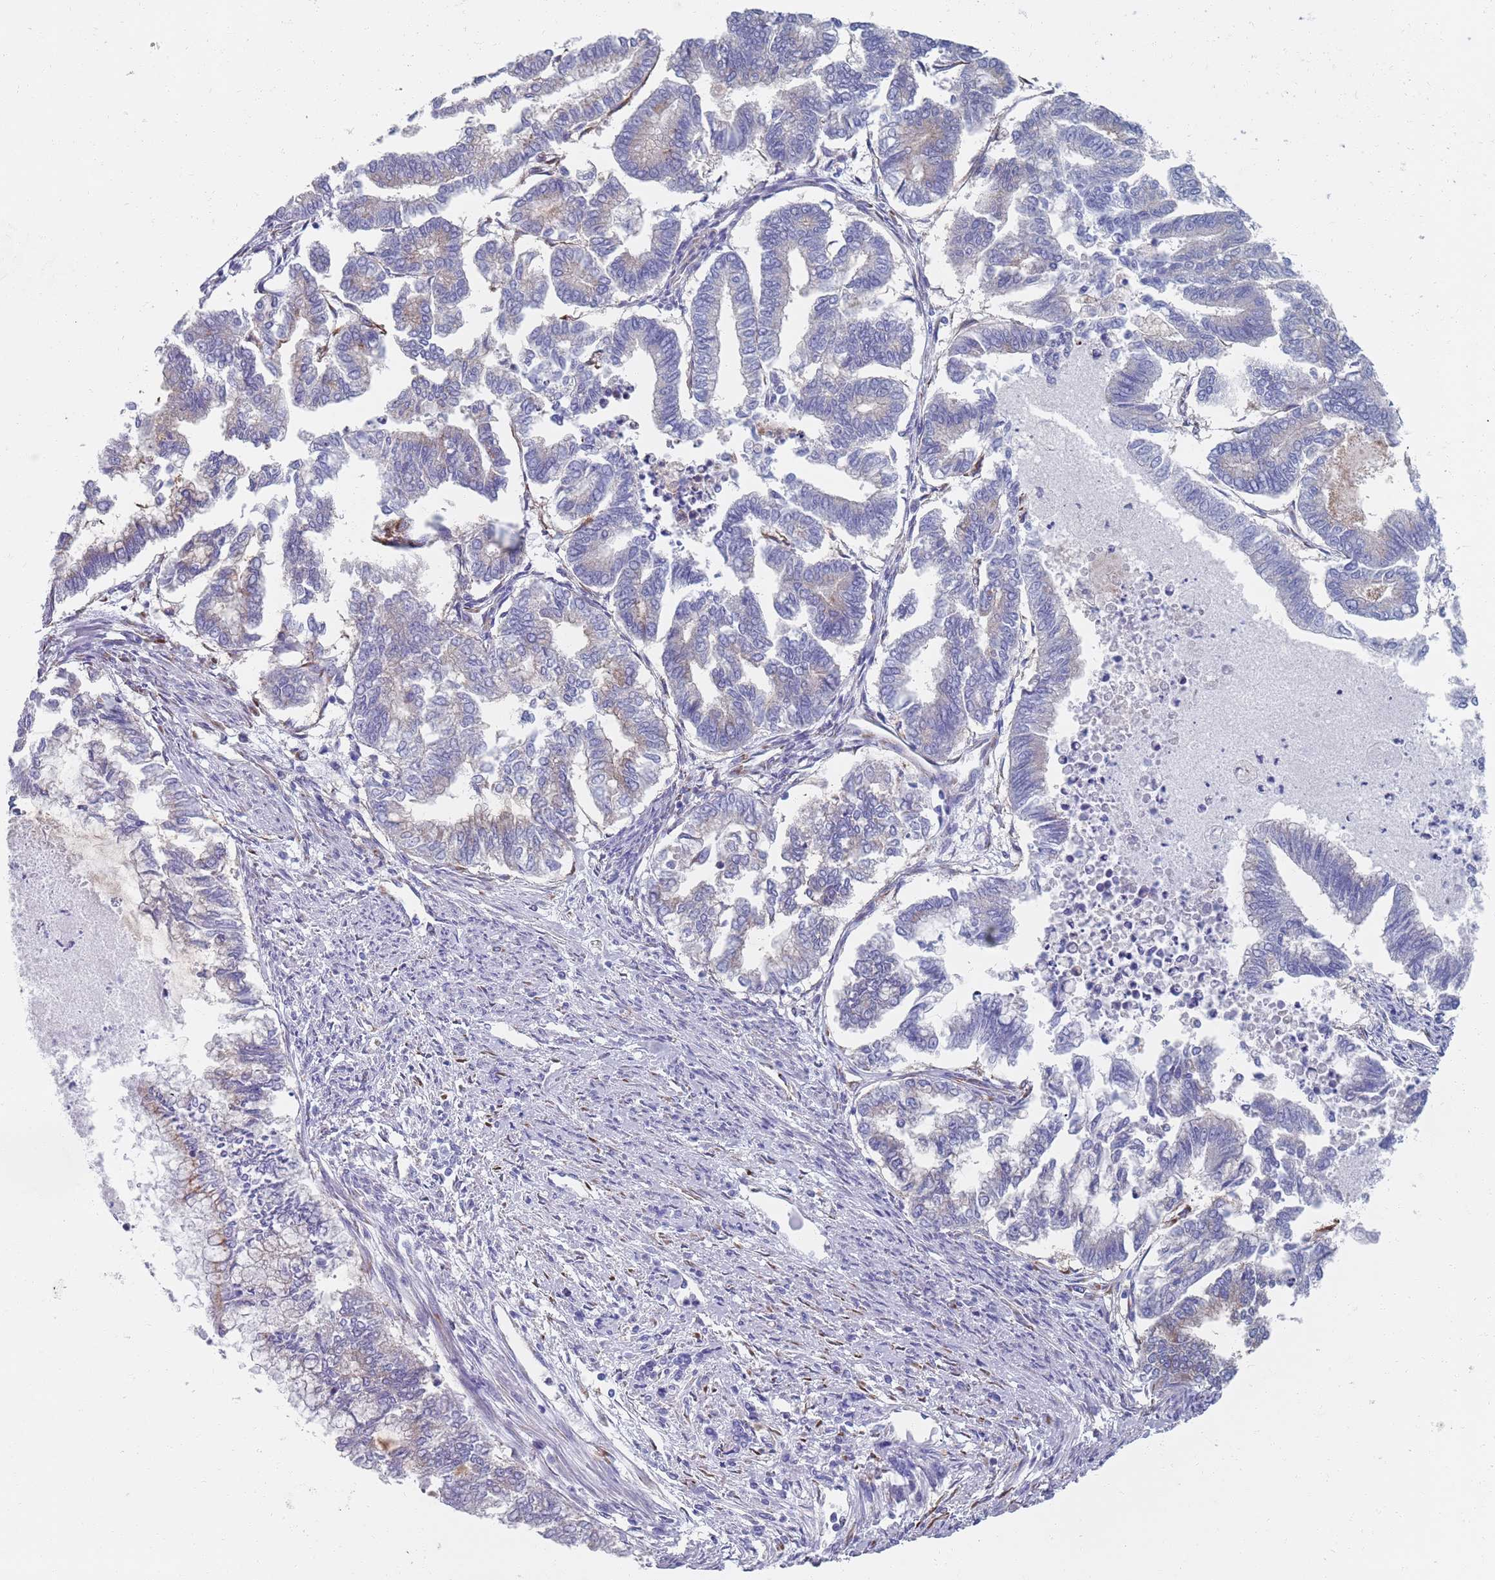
{"staining": {"intensity": "negative", "quantity": "none", "location": "none"}, "tissue": "endometrial cancer", "cell_type": "Tumor cells", "image_type": "cancer", "snomed": [{"axis": "morphology", "description": "Adenocarcinoma, NOS"}, {"axis": "topography", "description": "Endometrium"}], "caption": "DAB immunohistochemical staining of endometrial adenocarcinoma reveals no significant positivity in tumor cells. (DAB immunohistochemistry visualized using brightfield microscopy, high magnification).", "gene": "PLOD1", "patient": {"sex": "female", "age": 79}}